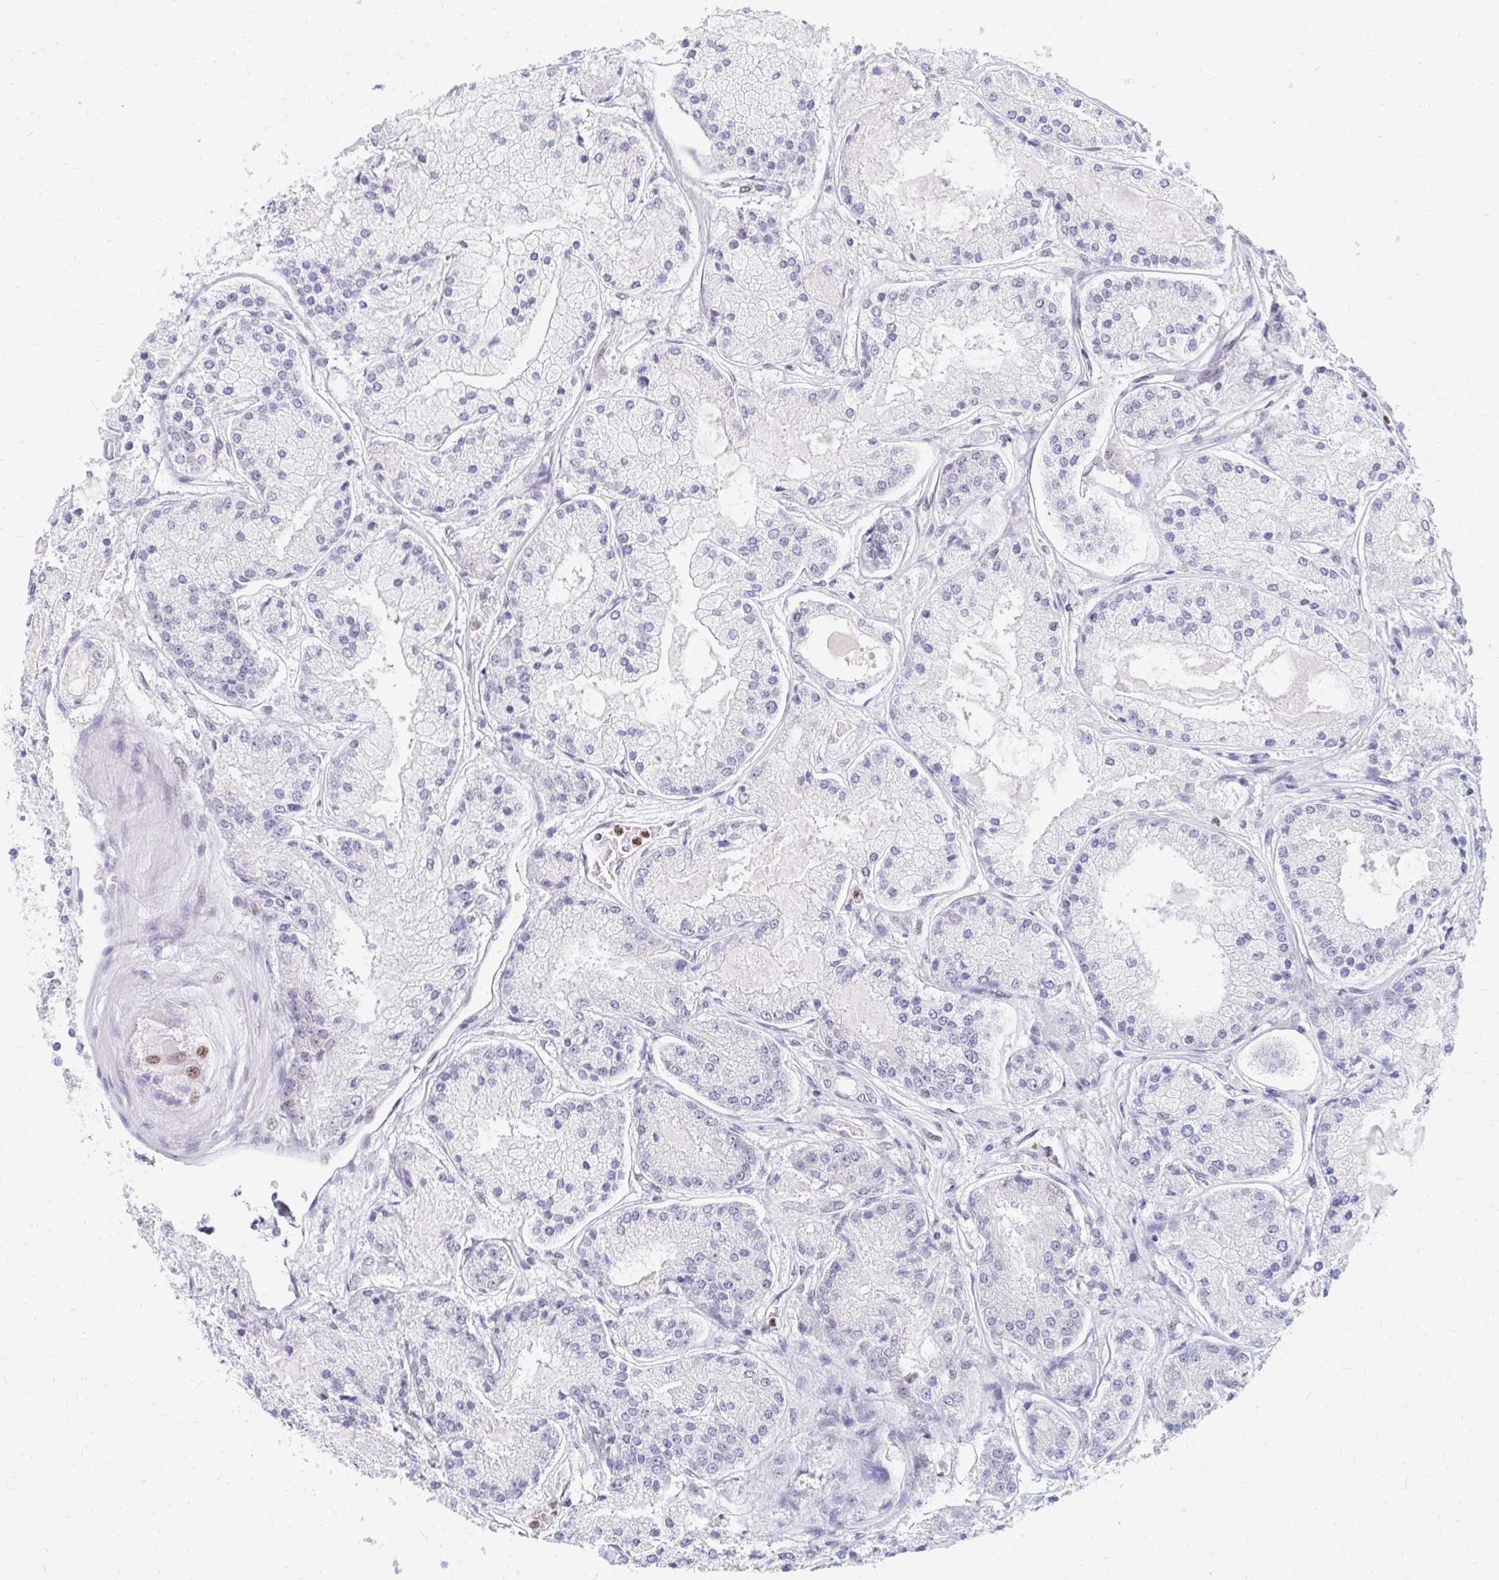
{"staining": {"intensity": "weak", "quantity": "<25%", "location": "nuclear"}, "tissue": "prostate cancer", "cell_type": "Tumor cells", "image_type": "cancer", "snomed": [{"axis": "morphology", "description": "Adenocarcinoma, High grade"}, {"axis": "topography", "description": "Prostate"}], "caption": "High magnification brightfield microscopy of high-grade adenocarcinoma (prostate) stained with DAB (3,3'-diaminobenzidine) (brown) and counterstained with hematoxylin (blue): tumor cells show no significant positivity.", "gene": "PLK3", "patient": {"sex": "male", "age": 67}}